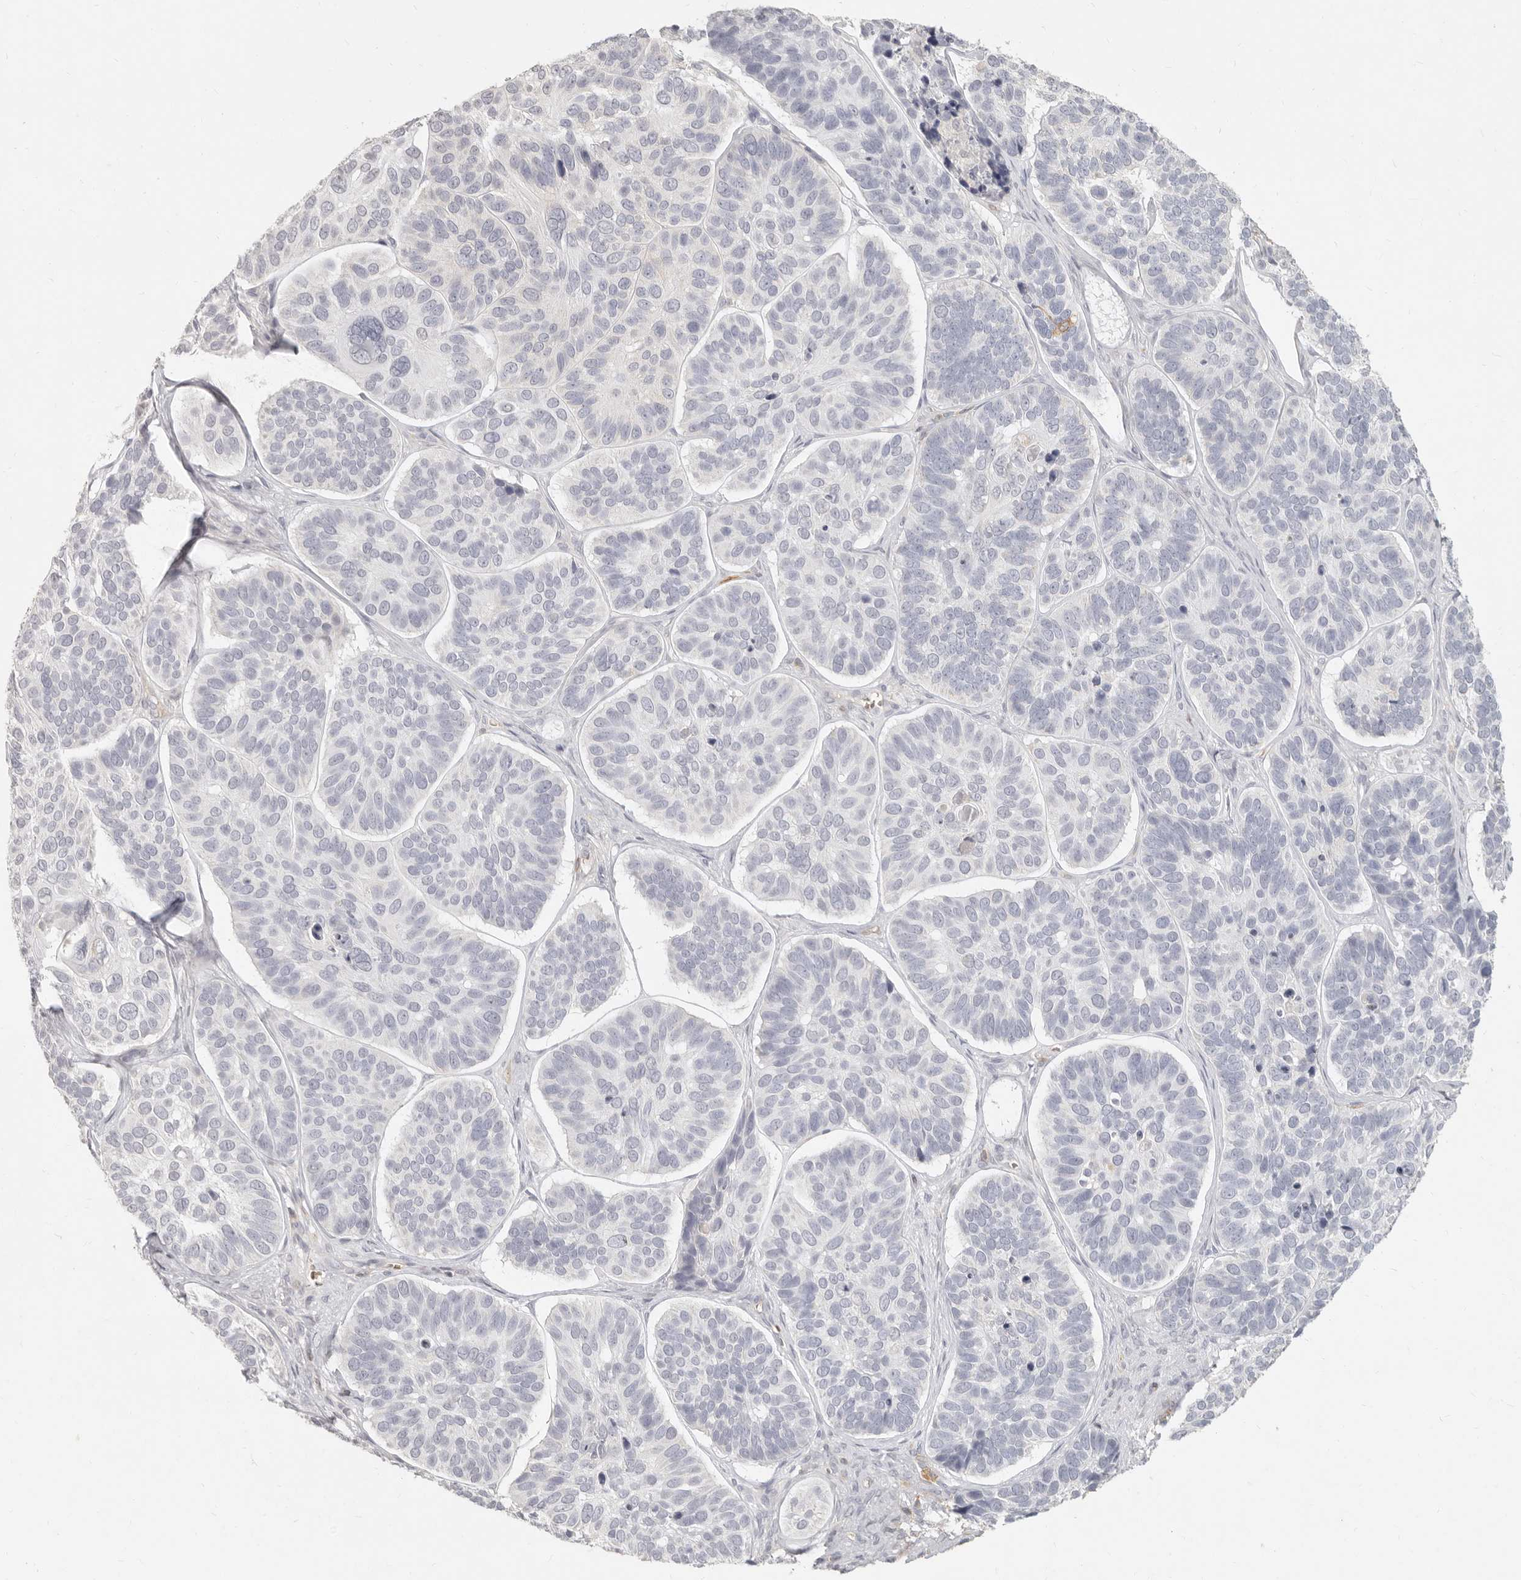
{"staining": {"intensity": "negative", "quantity": "none", "location": "none"}, "tissue": "skin cancer", "cell_type": "Tumor cells", "image_type": "cancer", "snomed": [{"axis": "morphology", "description": "Basal cell carcinoma"}, {"axis": "topography", "description": "Skin"}], "caption": "DAB immunohistochemical staining of skin basal cell carcinoma displays no significant expression in tumor cells. (Brightfield microscopy of DAB immunohistochemistry (IHC) at high magnification).", "gene": "NIBAN1", "patient": {"sex": "male", "age": 62}}